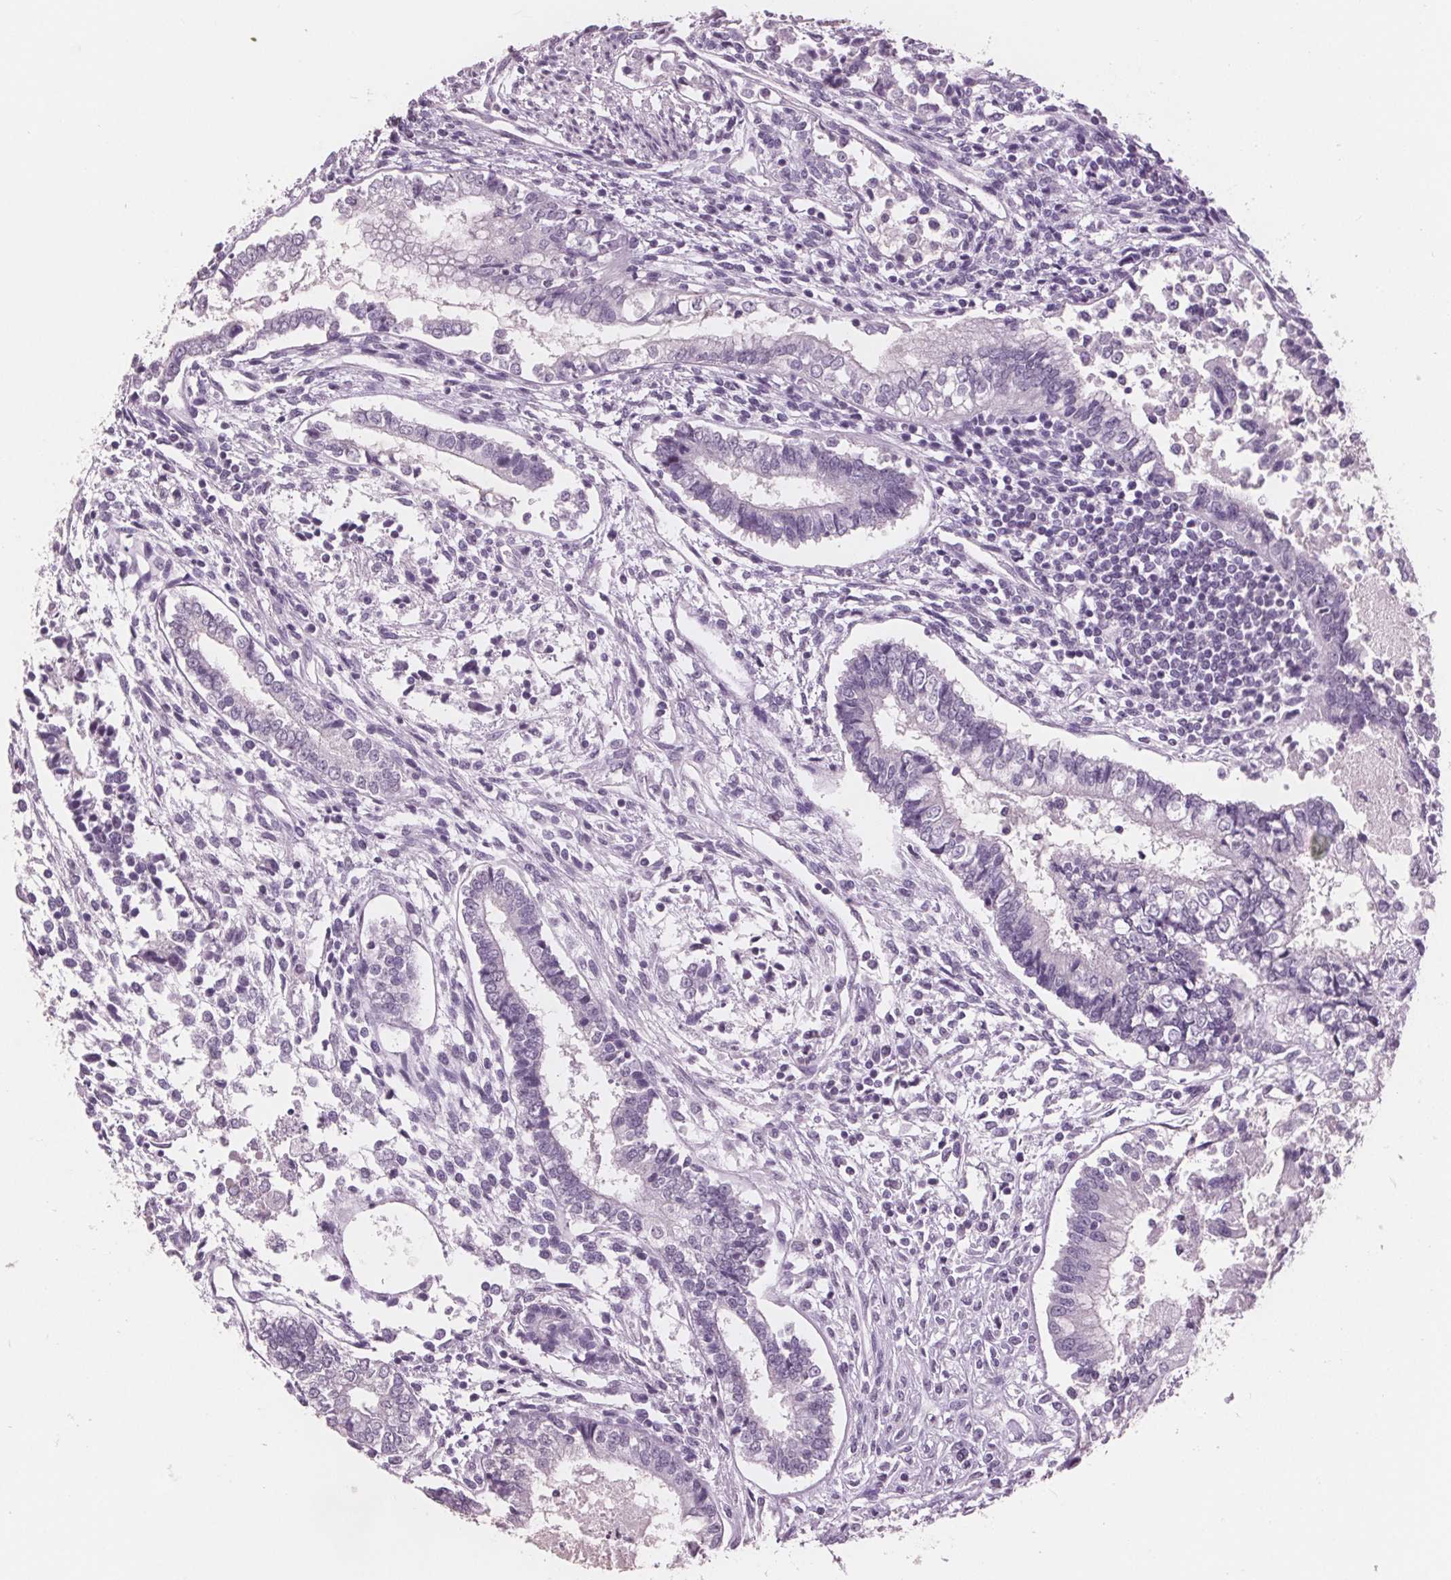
{"staining": {"intensity": "negative", "quantity": "none", "location": "none"}, "tissue": "testis cancer", "cell_type": "Tumor cells", "image_type": "cancer", "snomed": [{"axis": "morphology", "description": "Carcinoma, Embryonal, NOS"}, {"axis": "topography", "description": "Testis"}], "caption": "The photomicrograph displays no staining of tumor cells in testis cancer.", "gene": "AMBP", "patient": {"sex": "male", "age": 37}}